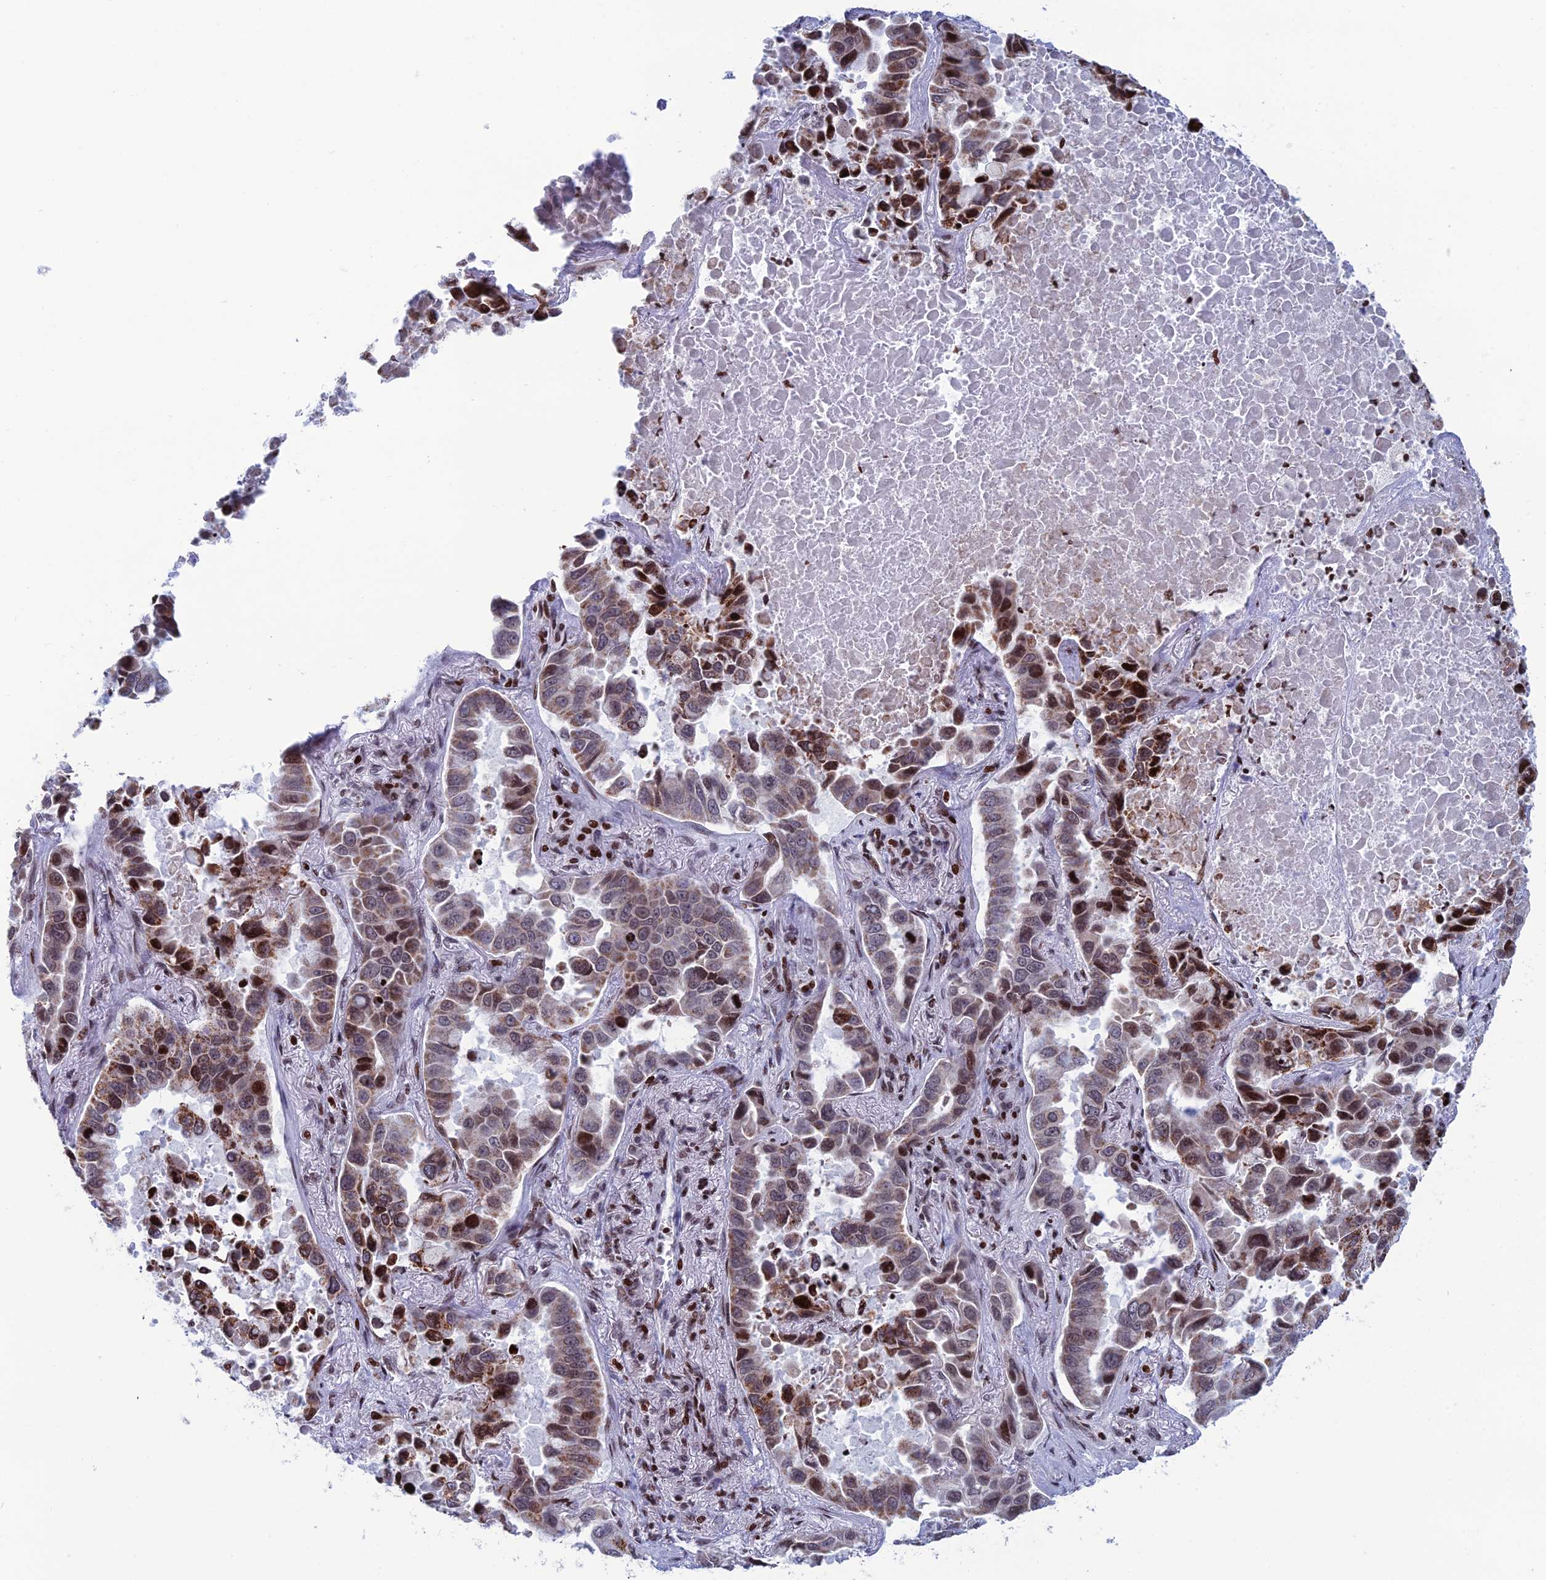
{"staining": {"intensity": "moderate", "quantity": ">75%", "location": "cytoplasmic/membranous,nuclear"}, "tissue": "lung cancer", "cell_type": "Tumor cells", "image_type": "cancer", "snomed": [{"axis": "morphology", "description": "Adenocarcinoma, NOS"}, {"axis": "topography", "description": "Lung"}], "caption": "The micrograph displays staining of lung adenocarcinoma, revealing moderate cytoplasmic/membranous and nuclear protein staining (brown color) within tumor cells.", "gene": "AFF3", "patient": {"sex": "male", "age": 64}}